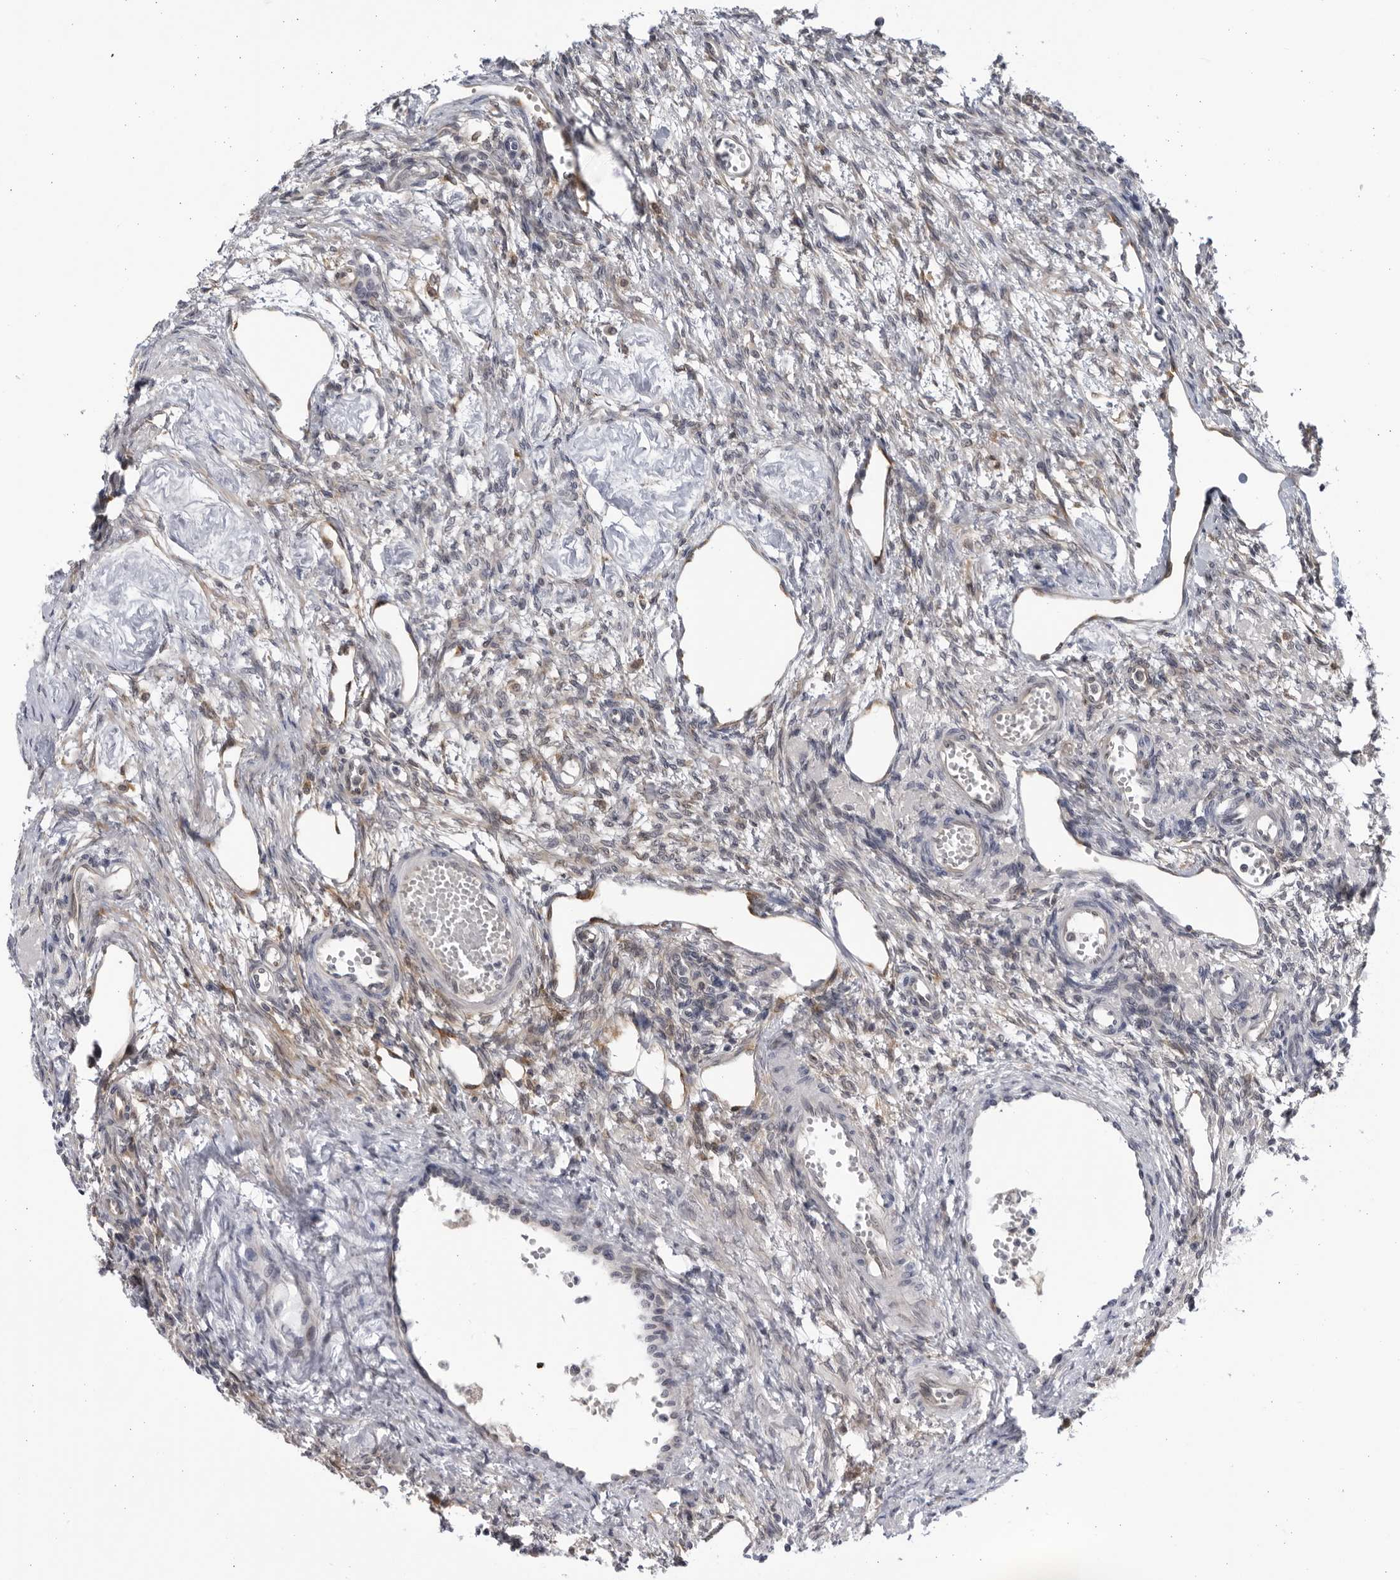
{"staining": {"intensity": "negative", "quantity": "none", "location": "none"}, "tissue": "ovary", "cell_type": "Ovarian stroma cells", "image_type": "normal", "snomed": [{"axis": "morphology", "description": "Normal tissue, NOS"}, {"axis": "topography", "description": "Ovary"}], "caption": "Immunohistochemical staining of normal human ovary shows no significant expression in ovarian stroma cells. (DAB IHC with hematoxylin counter stain).", "gene": "BMP2K", "patient": {"sex": "female", "age": 33}}